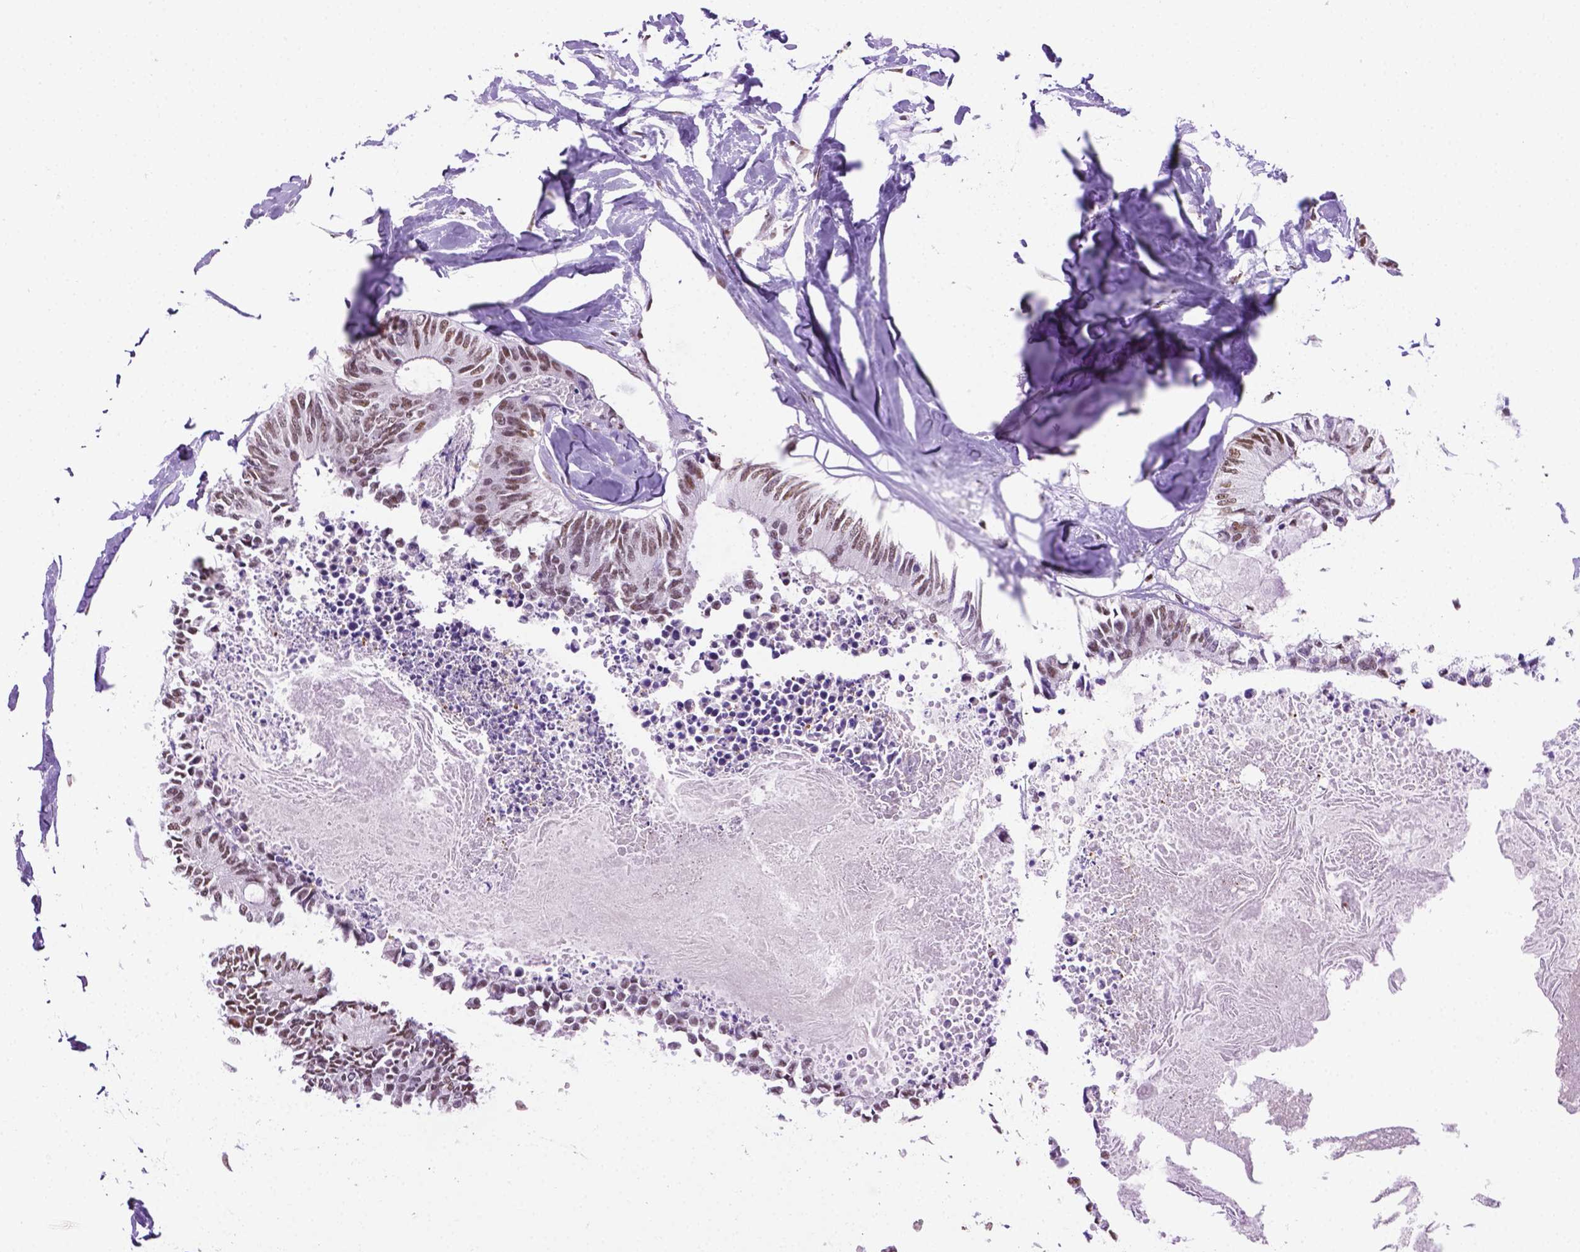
{"staining": {"intensity": "moderate", "quantity": "25%-75%", "location": "nuclear"}, "tissue": "colorectal cancer", "cell_type": "Tumor cells", "image_type": "cancer", "snomed": [{"axis": "morphology", "description": "Adenocarcinoma, NOS"}, {"axis": "topography", "description": "Colon"}, {"axis": "topography", "description": "Rectum"}], "caption": "There is medium levels of moderate nuclear staining in tumor cells of colorectal cancer, as demonstrated by immunohistochemical staining (brown color).", "gene": "ABI2", "patient": {"sex": "male", "age": 57}}